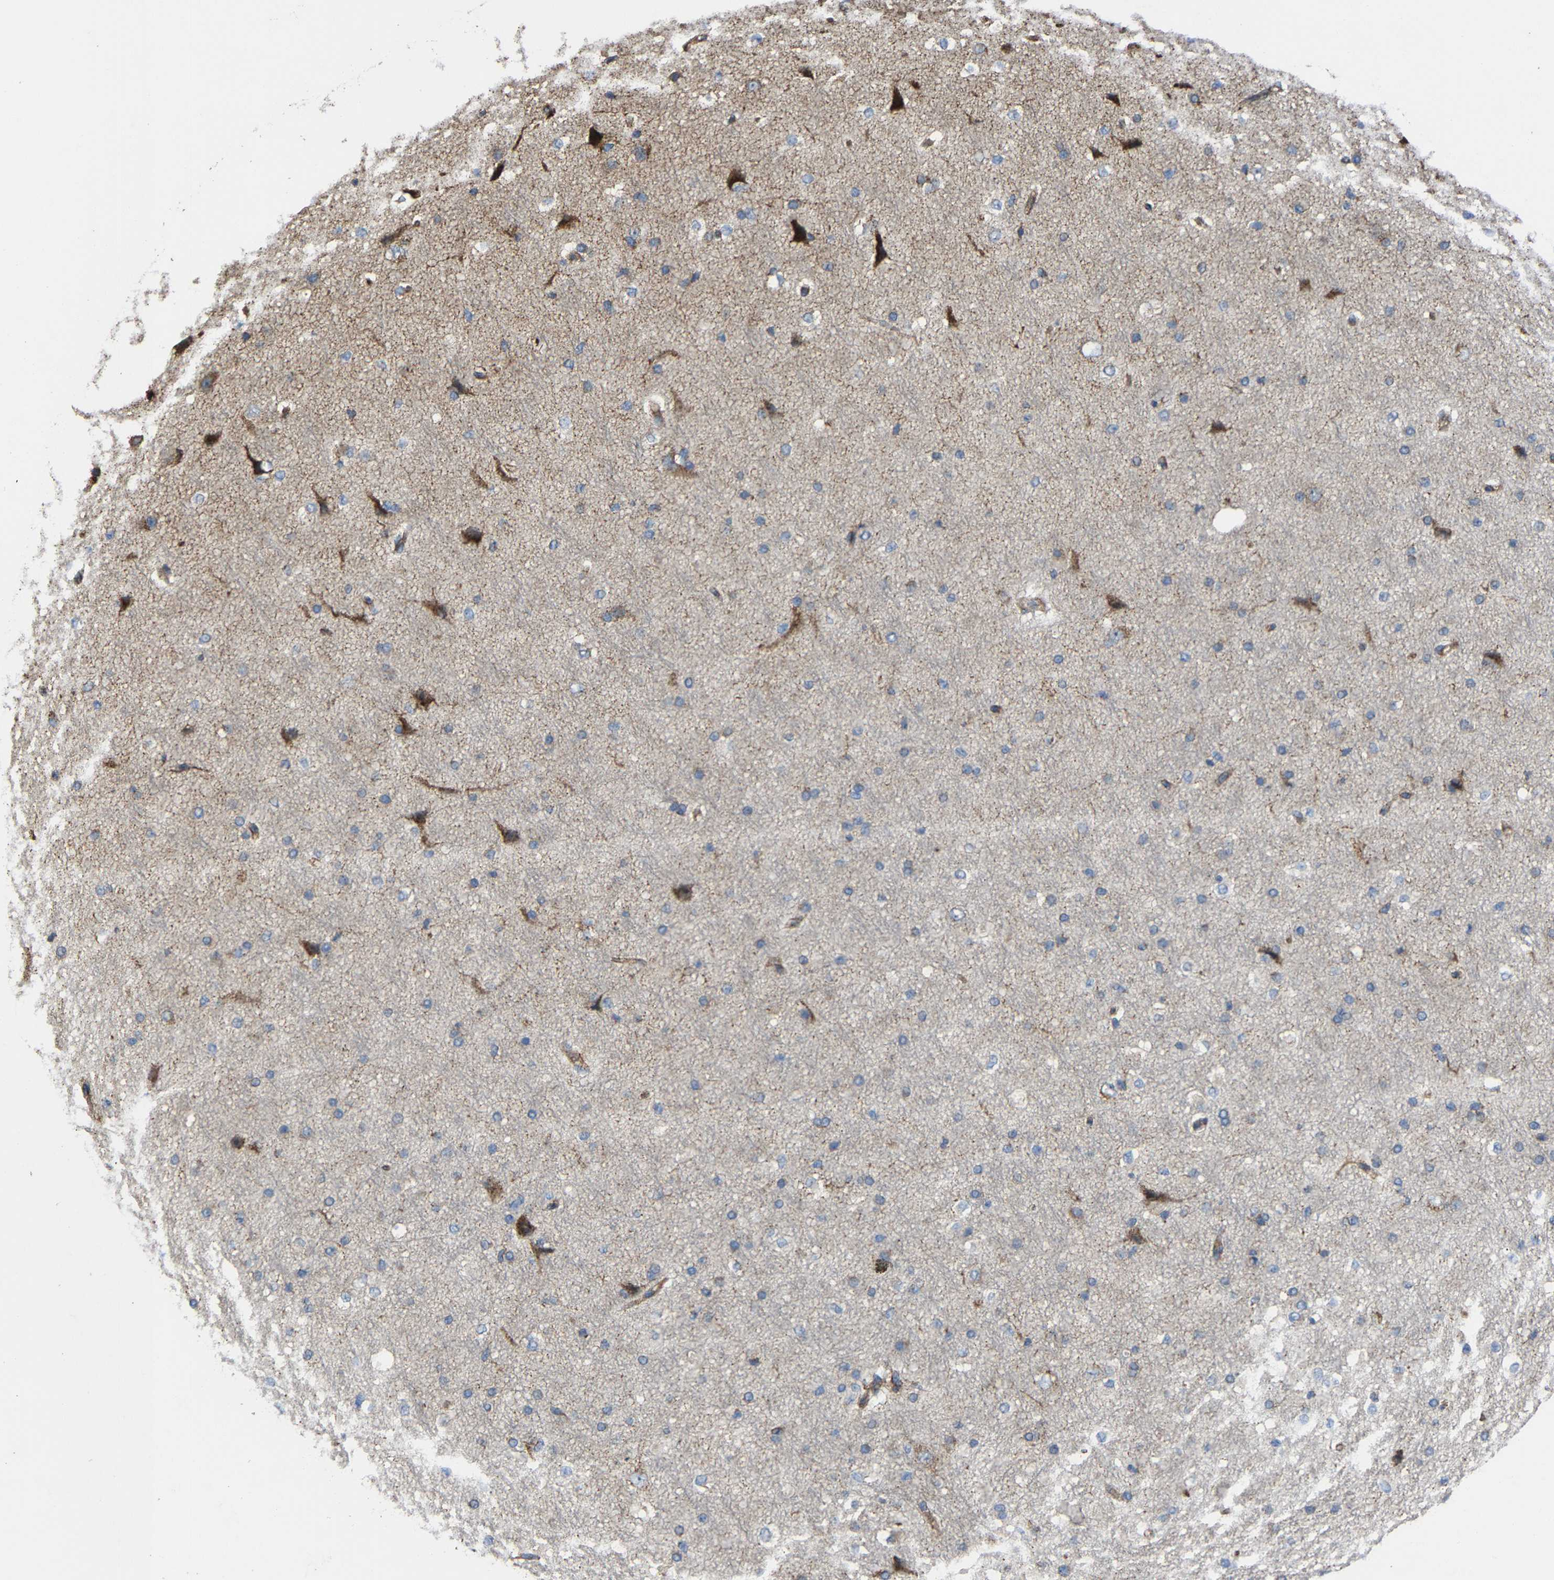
{"staining": {"intensity": "moderate", "quantity": ">75%", "location": "cytoplasmic/membranous"}, "tissue": "cerebral cortex", "cell_type": "Endothelial cells", "image_type": "normal", "snomed": [{"axis": "morphology", "description": "Normal tissue, NOS"}, {"axis": "morphology", "description": "Developmental malformation"}, {"axis": "topography", "description": "Cerebral cortex"}], "caption": "The histopathology image shows immunohistochemical staining of unremarkable cerebral cortex. There is moderate cytoplasmic/membranous staining is seen in about >75% of endothelial cells.", "gene": "NDUFV3", "patient": {"sex": "female", "age": 30}}